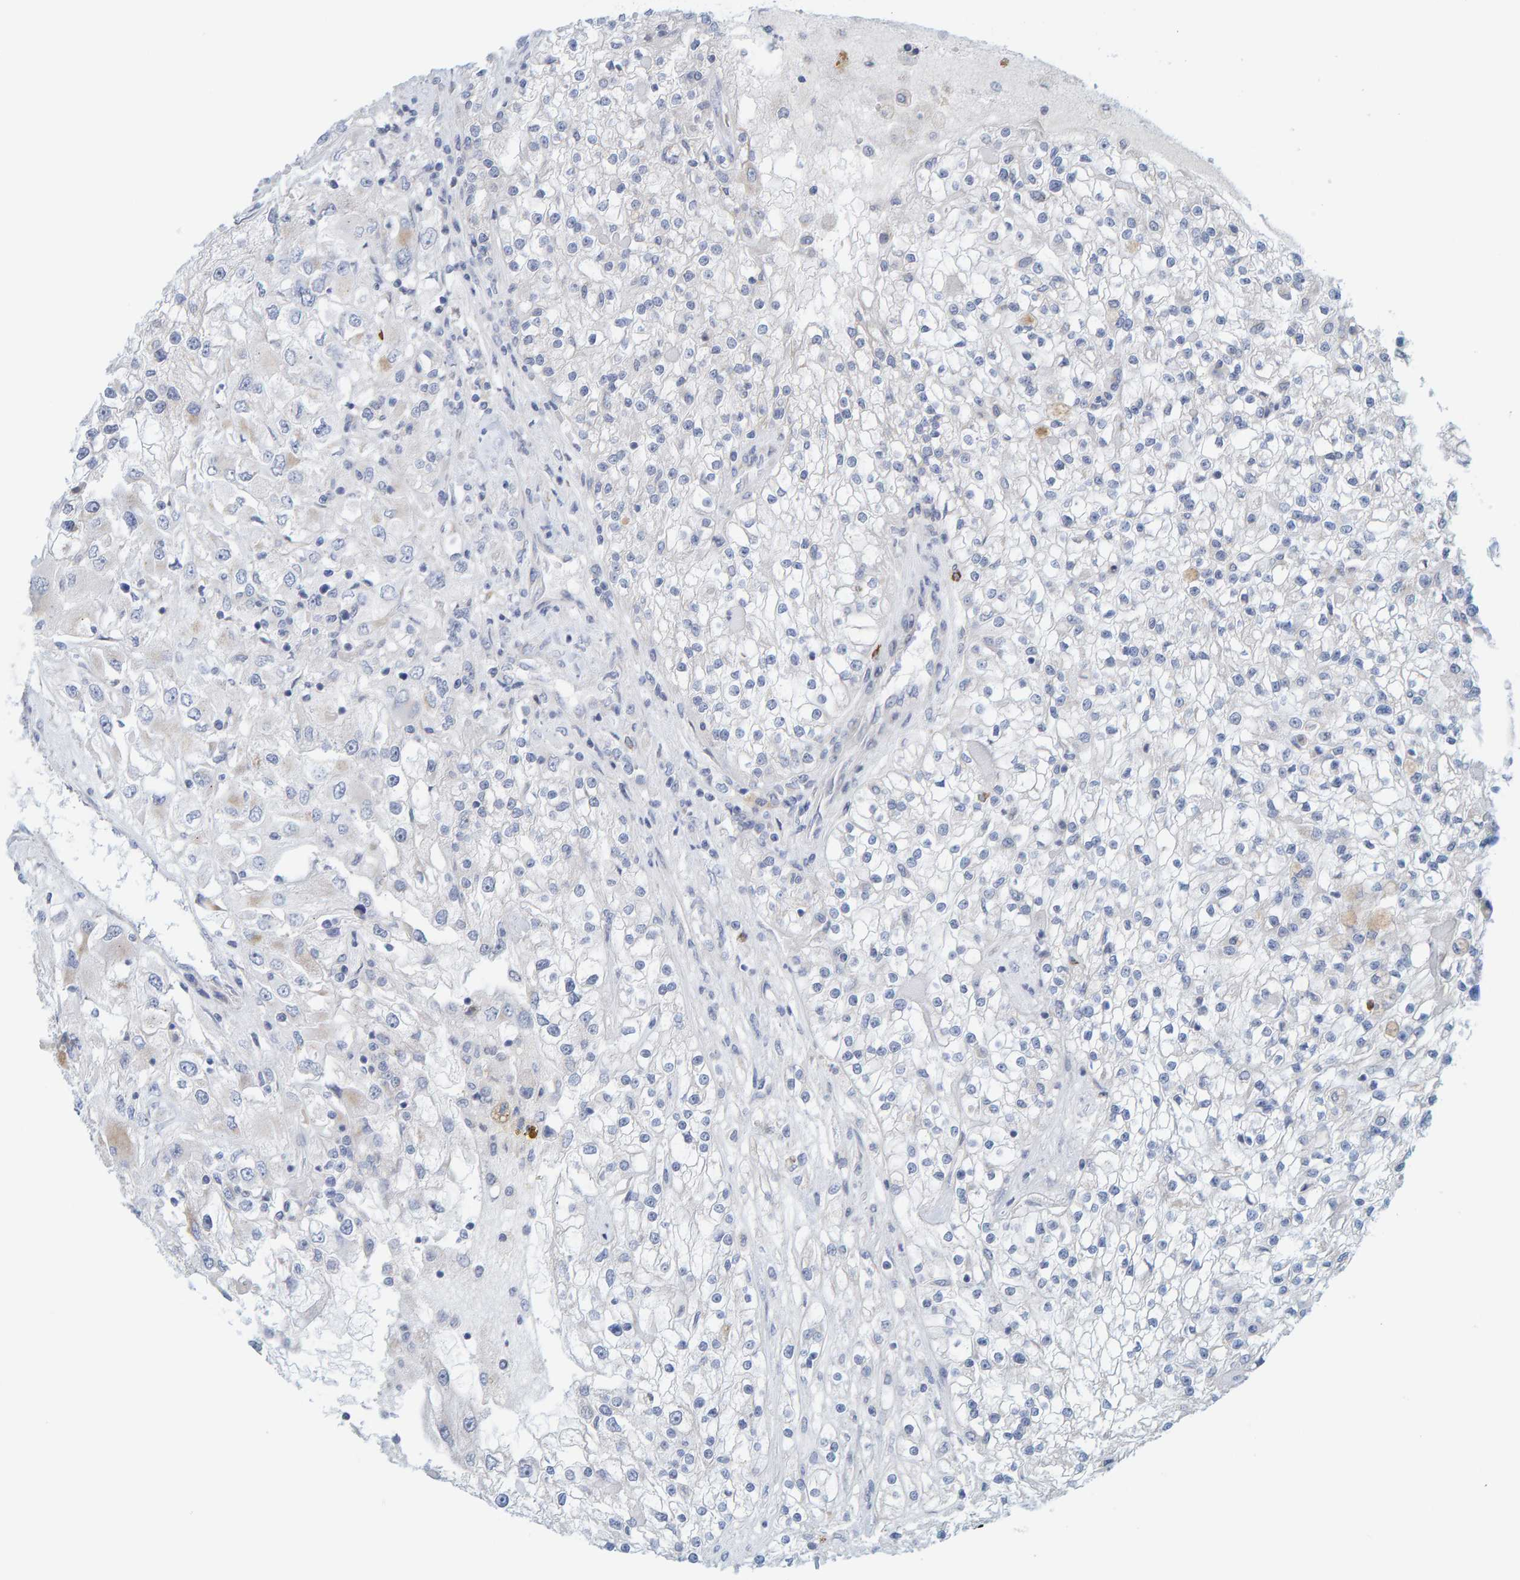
{"staining": {"intensity": "weak", "quantity": "<25%", "location": "cytoplasmic/membranous"}, "tissue": "renal cancer", "cell_type": "Tumor cells", "image_type": "cancer", "snomed": [{"axis": "morphology", "description": "Adenocarcinoma, NOS"}, {"axis": "topography", "description": "Kidney"}], "caption": "Photomicrograph shows no protein expression in tumor cells of renal cancer tissue.", "gene": "ZC3H3", "patient": {"sex": "female", "age": 52}}